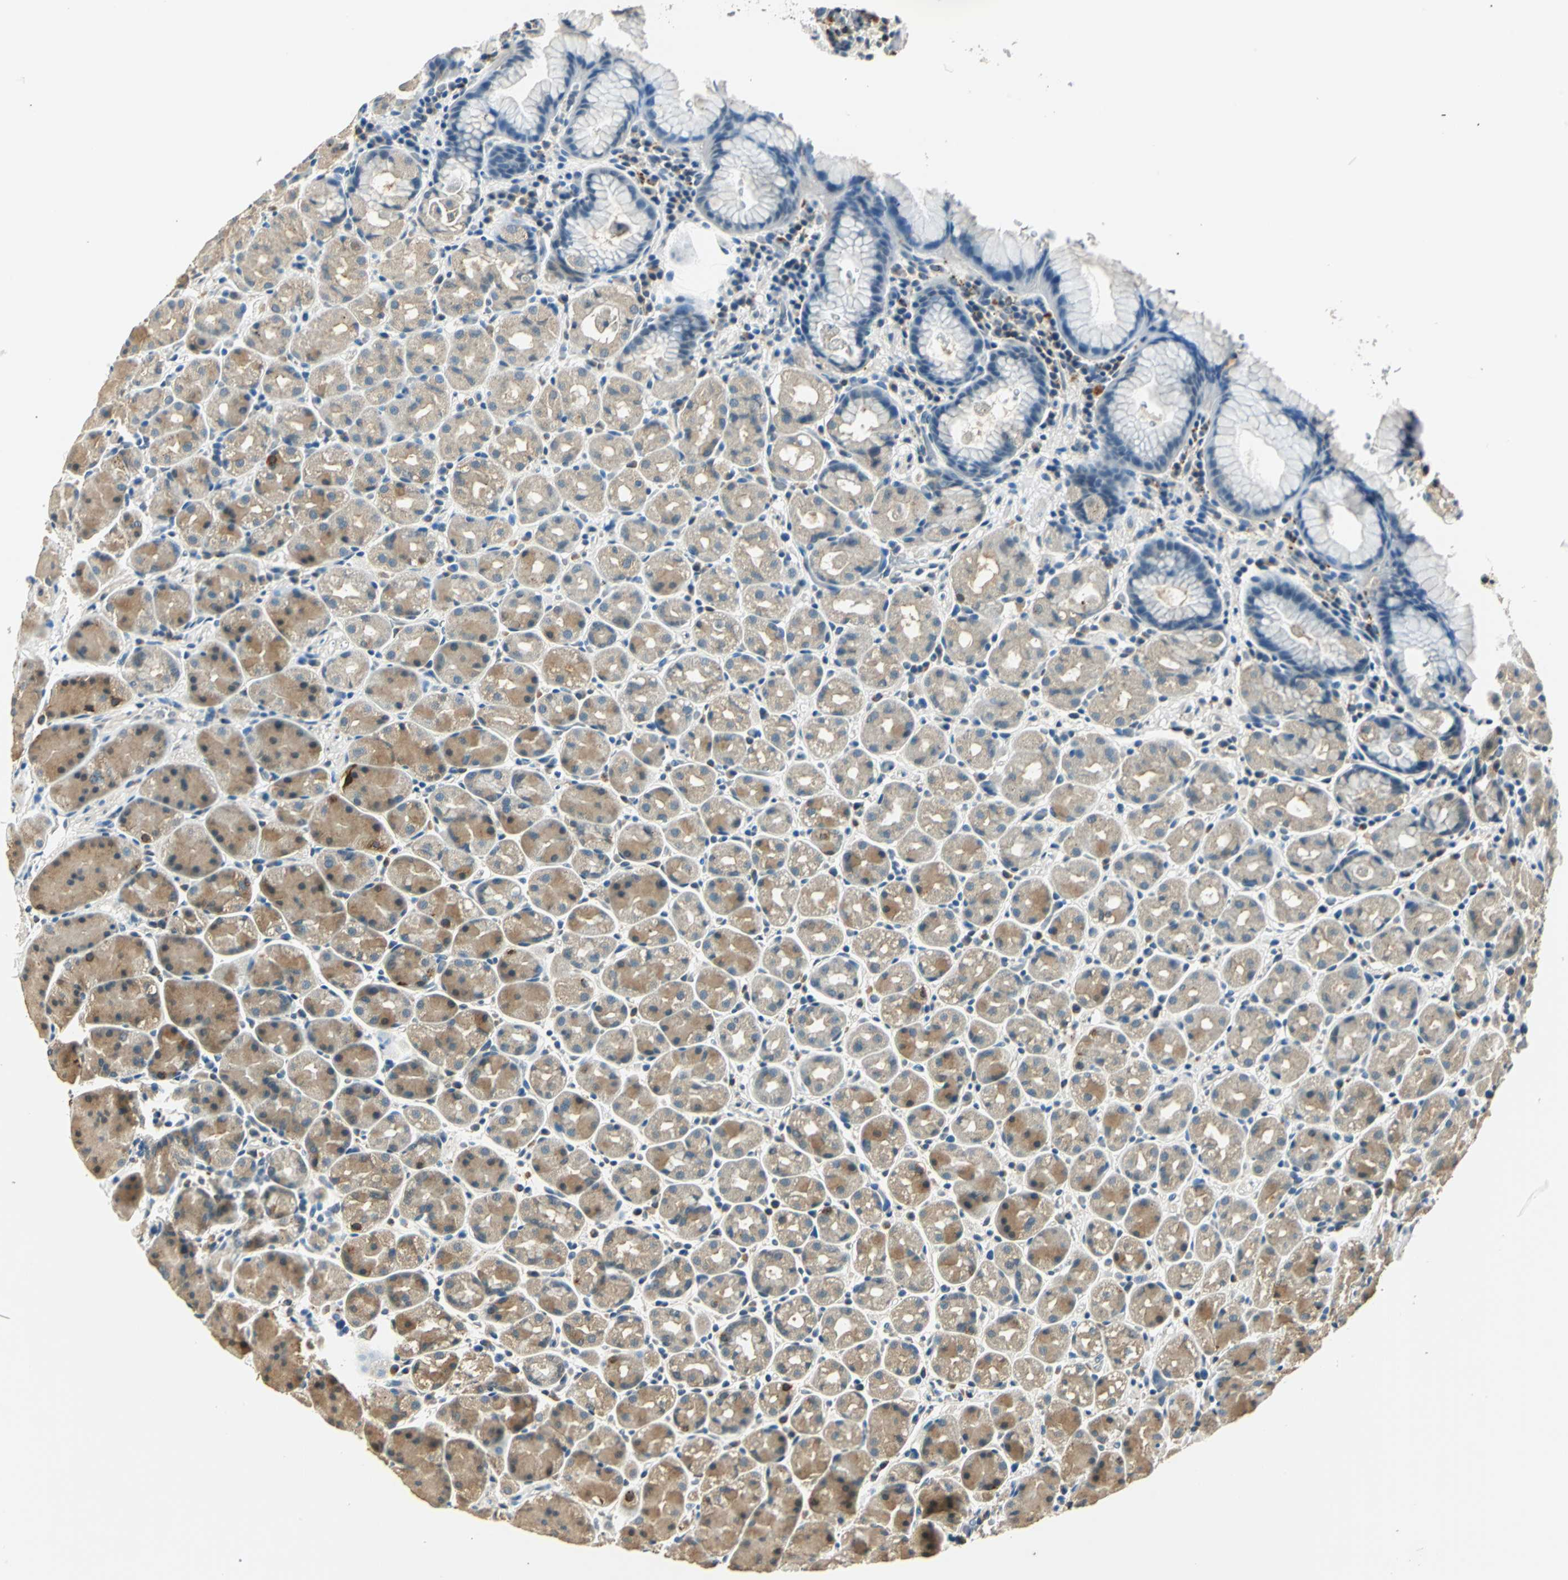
{"staining": {"intensity": "strong", "quantity": "<25%", "location": "cytoplasmic/membranous"}, "tissue": "stomach", "cell_type": "Glandular cells", "image_type": "normal", "snomed": [{"axis": "morphology", "description": "Normal tissue, NOS"}, {"axis": "topography", "description": "Stomach, lower"}], "caption": "Stomach was stained to show a protein in brown. There is medium levels of strong cytoplasmic/membranous staining in about <25% of glandular cells.", "gene": "NIT1", "patient": {"sex": "male", "age": 56}}